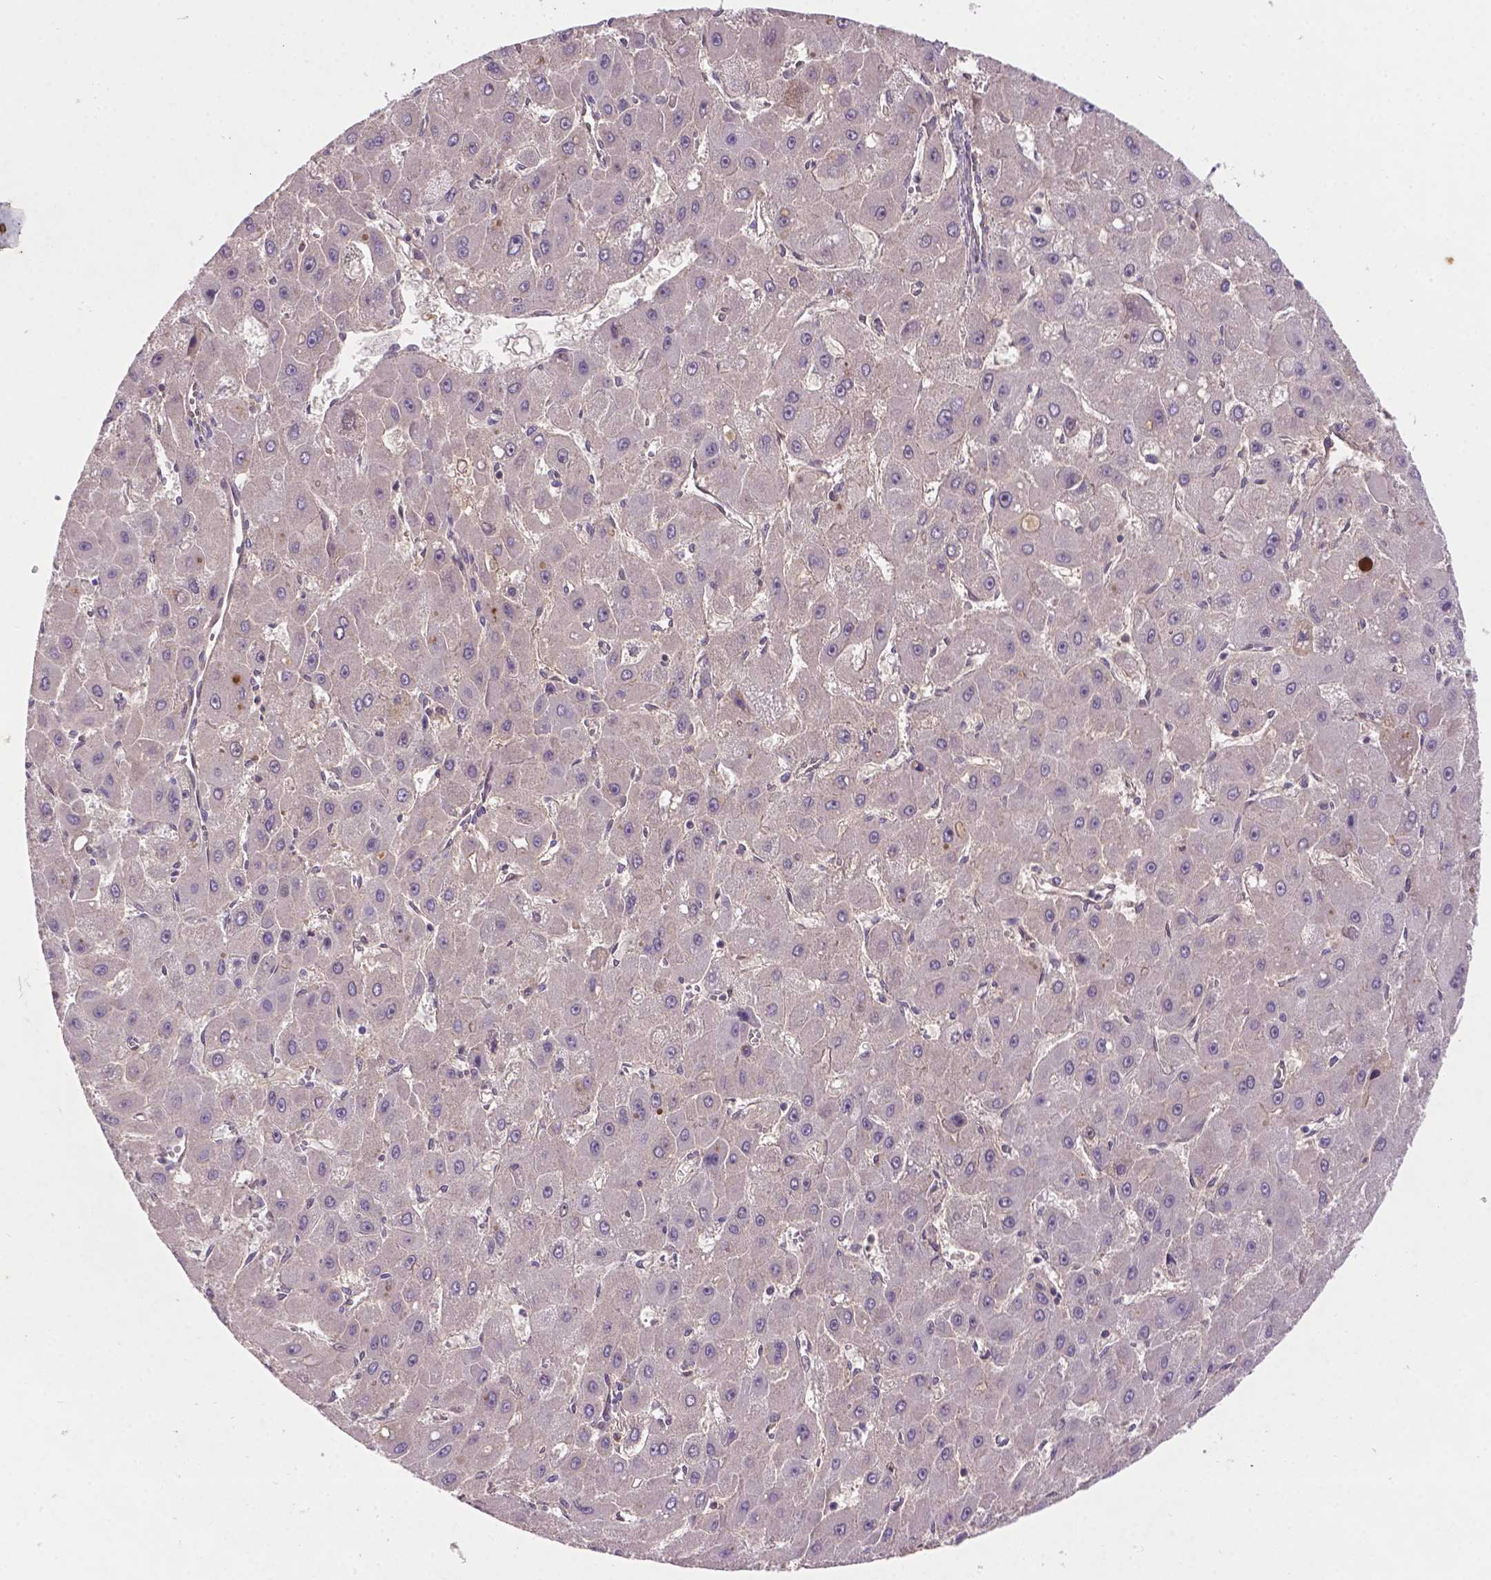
{"staining": {"intensity": "negative", "quantity": "none", "location": "none"}, "tissue": "liver cancer", "cell_type": "Tumor cells", "image_type": "cancer", "snomed": [{"axis": "morphology", "description": "Carcinoma, Hepatocellular, NOS"}, {"axis": "topography", "description": "Liver"}], "caption": "A photomicrograph of human hepatocellular carcinoma (liver) is negative for staining in tumor cells.", "gene": "SOX17", "patient": {"sex": "female", "age": 25}}